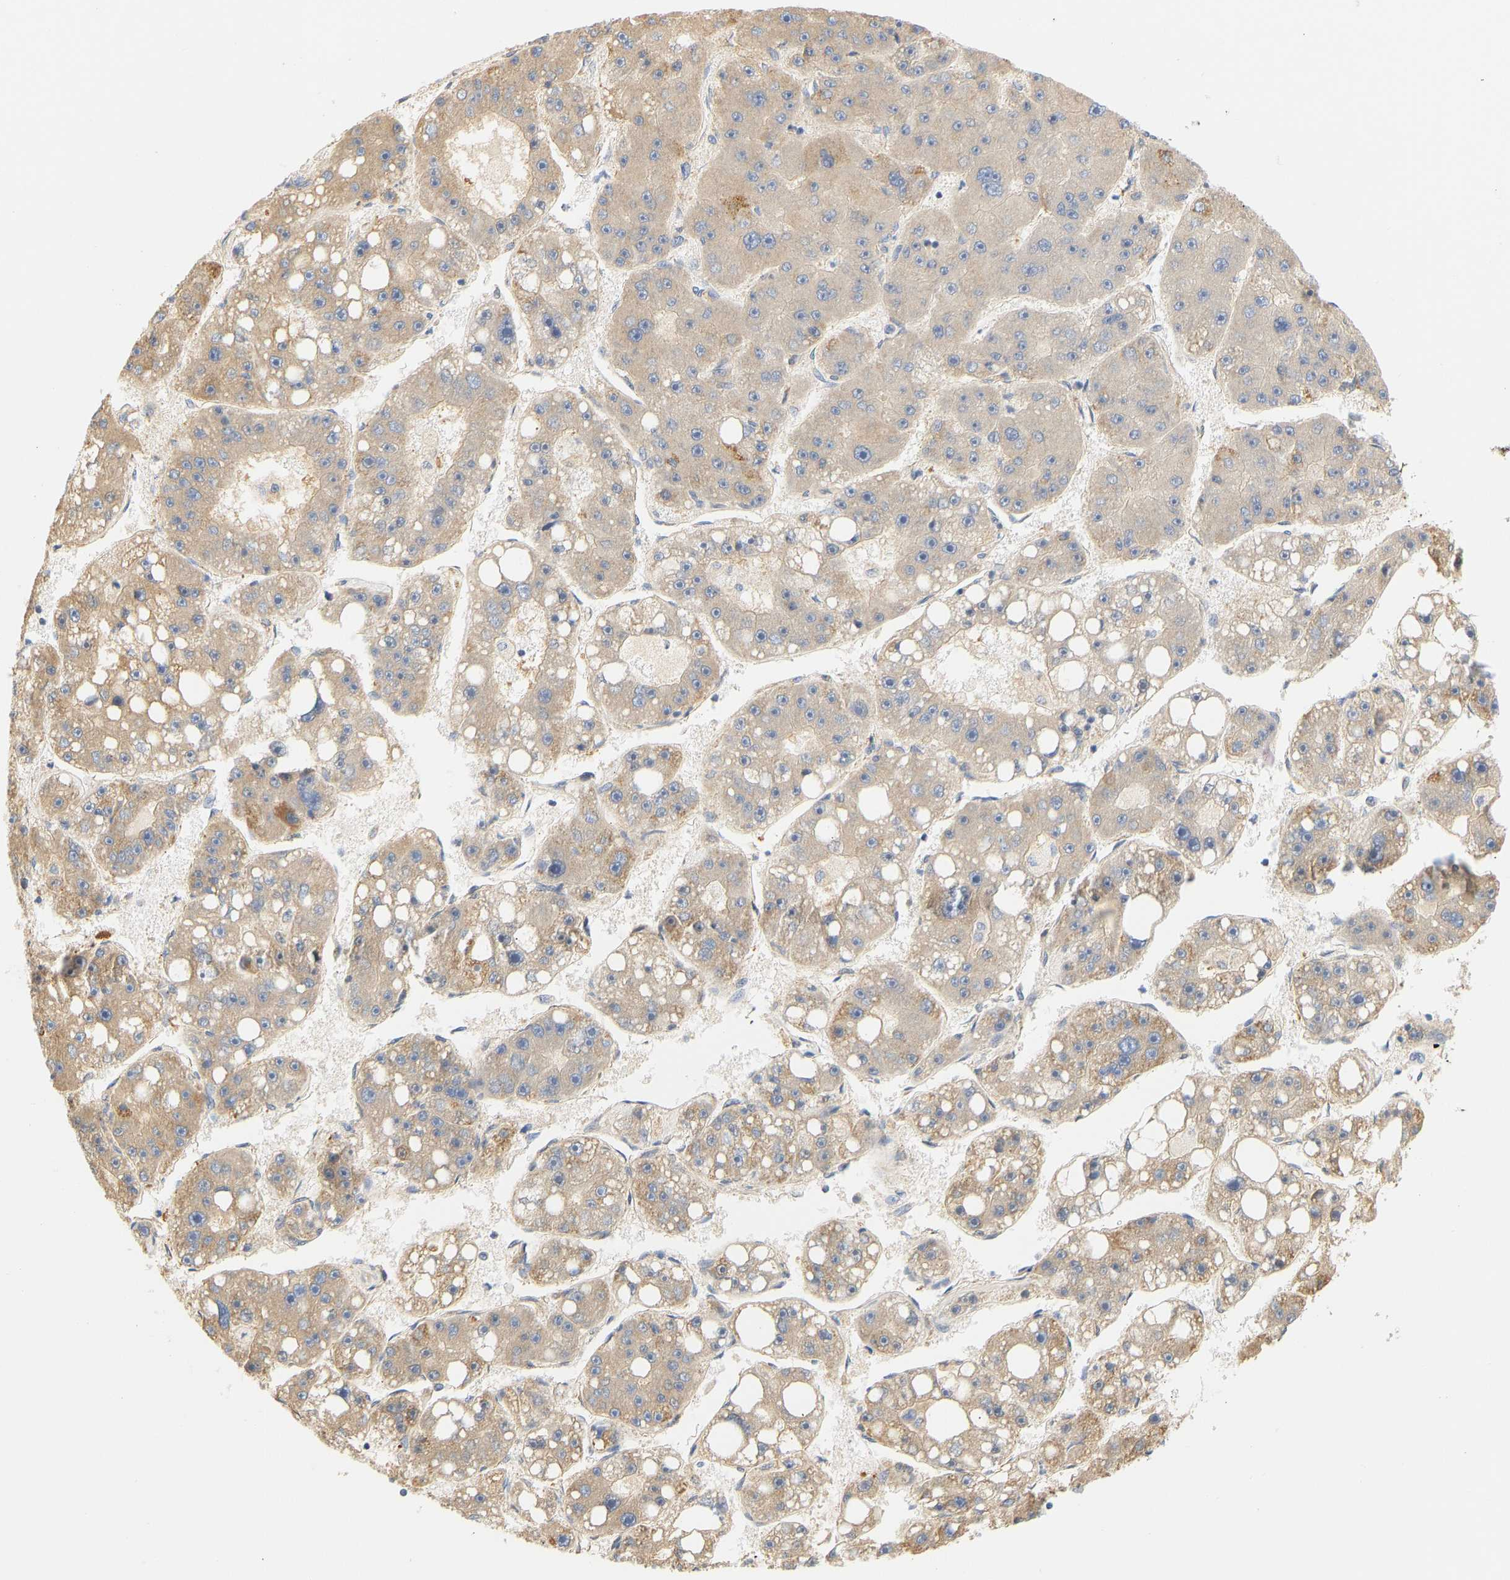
{"staining": {"intensity": "moderate", "quantity": "25%-75%", "location": "cytoplasmic/membranous"}, "tissue": "liver cancer", "cell_type": "Tumor cells", "image_type": "cancer", "snomed": [{"axis": "morphology", "description": "Carcinoma, Hepatocellular, NOS"}, {"axis": "topography", "description": "Liver"}], "caption": "Hepatocellular carcinoma (liver) stained with immunohistochemistry demonstrates moderate cytoplasmic/membranous staining in about 25%-75% of tumor cells.", "gene": "GRPEL2", "patient": {"sex": "female", "age": 61}}